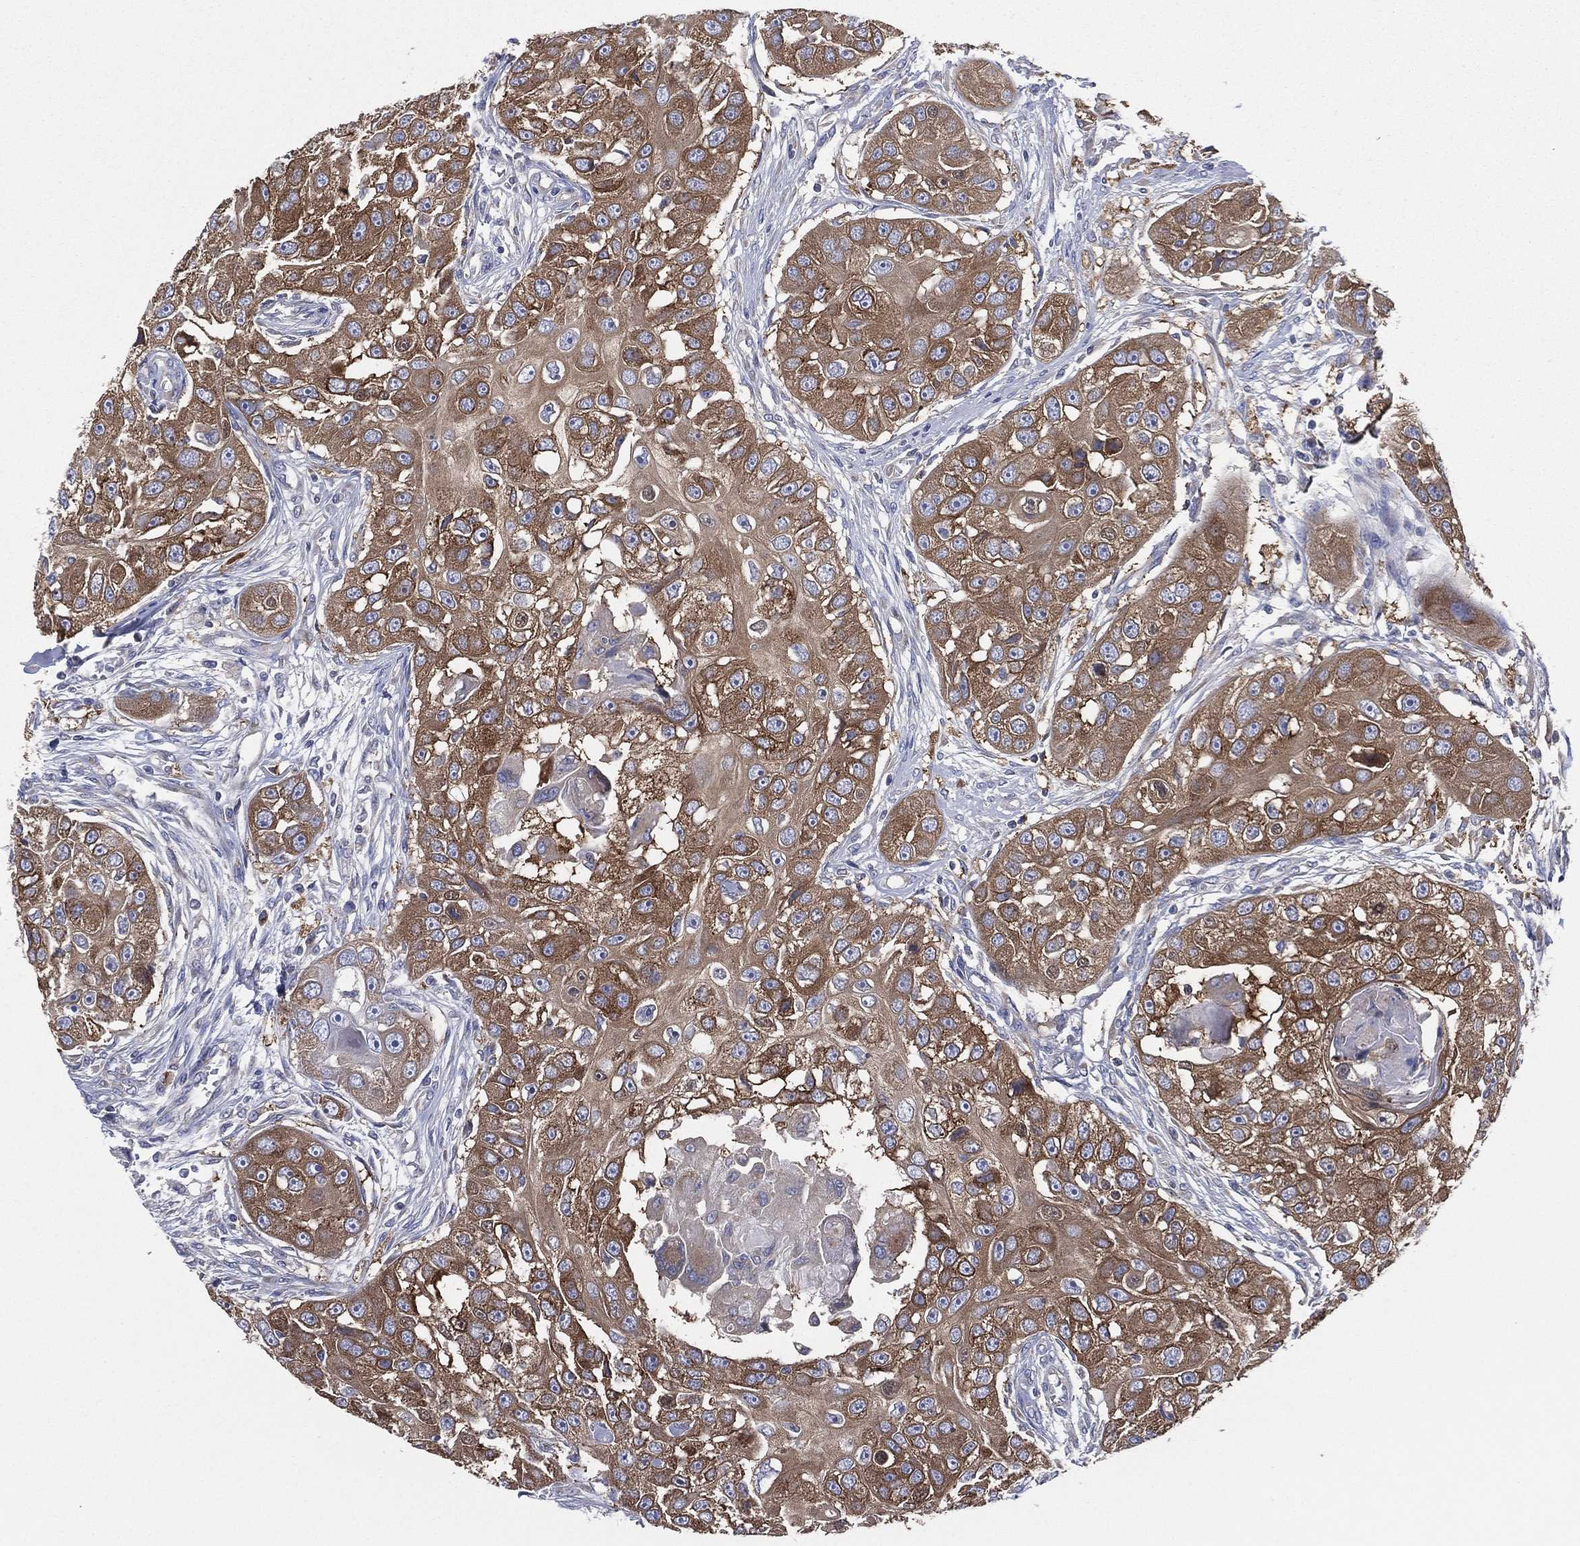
{"staining": {"intensity": "strong", "quantity": ">75%", "location": "cytoplasmic/membranous"}, "tissue": "head and neck cancer", "cell_type": "Tumor cells", "image_type": "cancer", "snomed": [{"axis": "morphology", "description": "Squamous cell carcinoma, NOS"}, {"axis": "topography", "description": "Head-Neck"}], "caption": "A brown stain labels strong cytoplasmic/membranous staining of a protein in human head and neck cancer (squamous cell carcinoma) tumor cells.", "gene": "ATP8A2", "patient": {"sex": "male", "age": 51}}